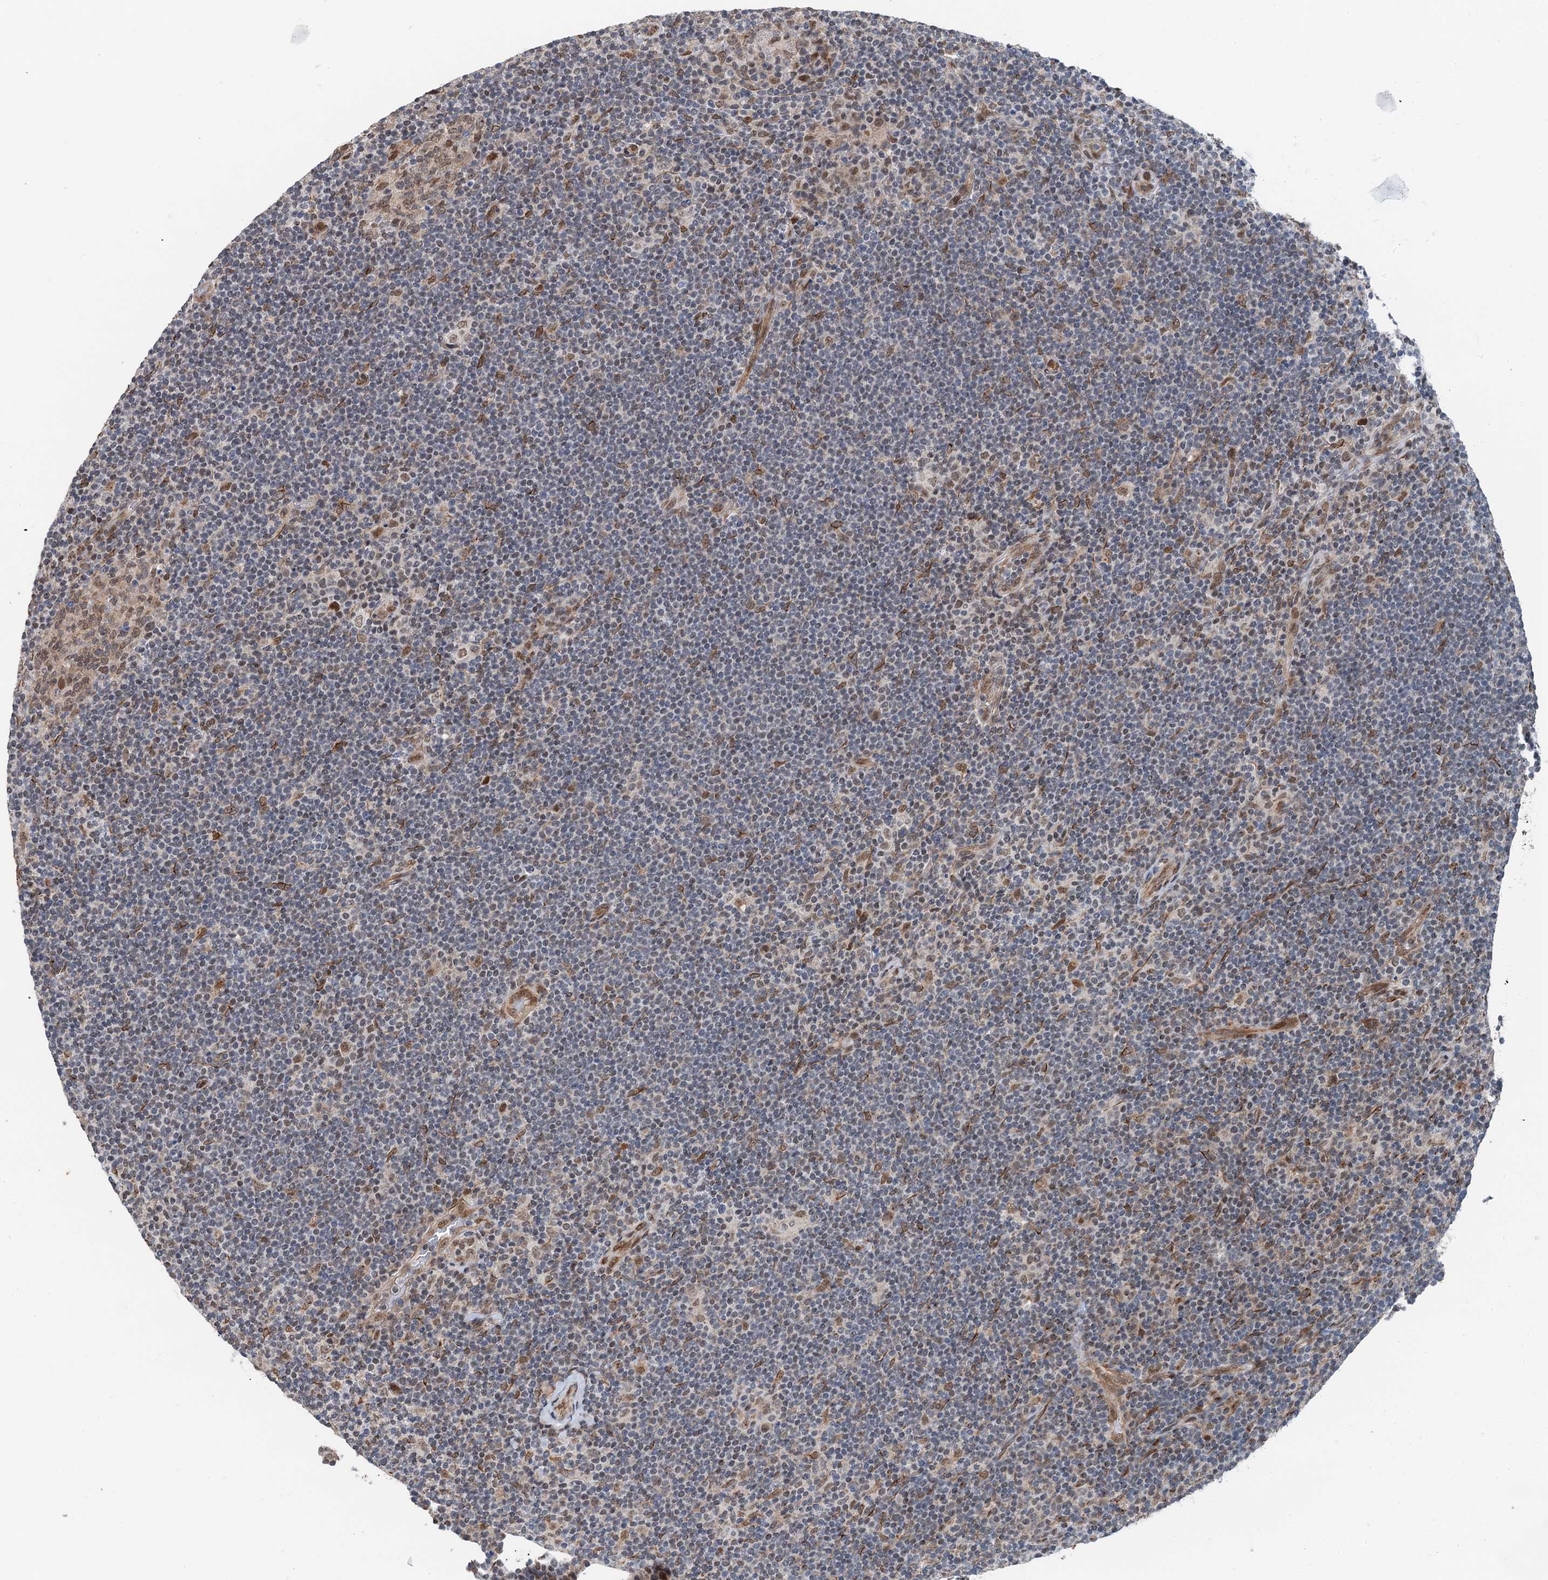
{"staining": {"intensity": "moderate", "quantity": ">75%", "location": "nuclear"}, "tissue": "lymphoma", "cell_type": "Tumor cells", "image_type": "cancer", "snomed": [{"axis": "morphology", "description": "Hodgkin's disease, NOS"}, {"axis": "topography", "description": "Lymph node"}], "caption": "Approximately >75% of tumor cells in human Hodgkin's disease show moderate nuclear protein expression as visualized by brown immunohistochemical staining.", "gene": "CFDP1", "patient": {"sex": "female", "age": 57}}